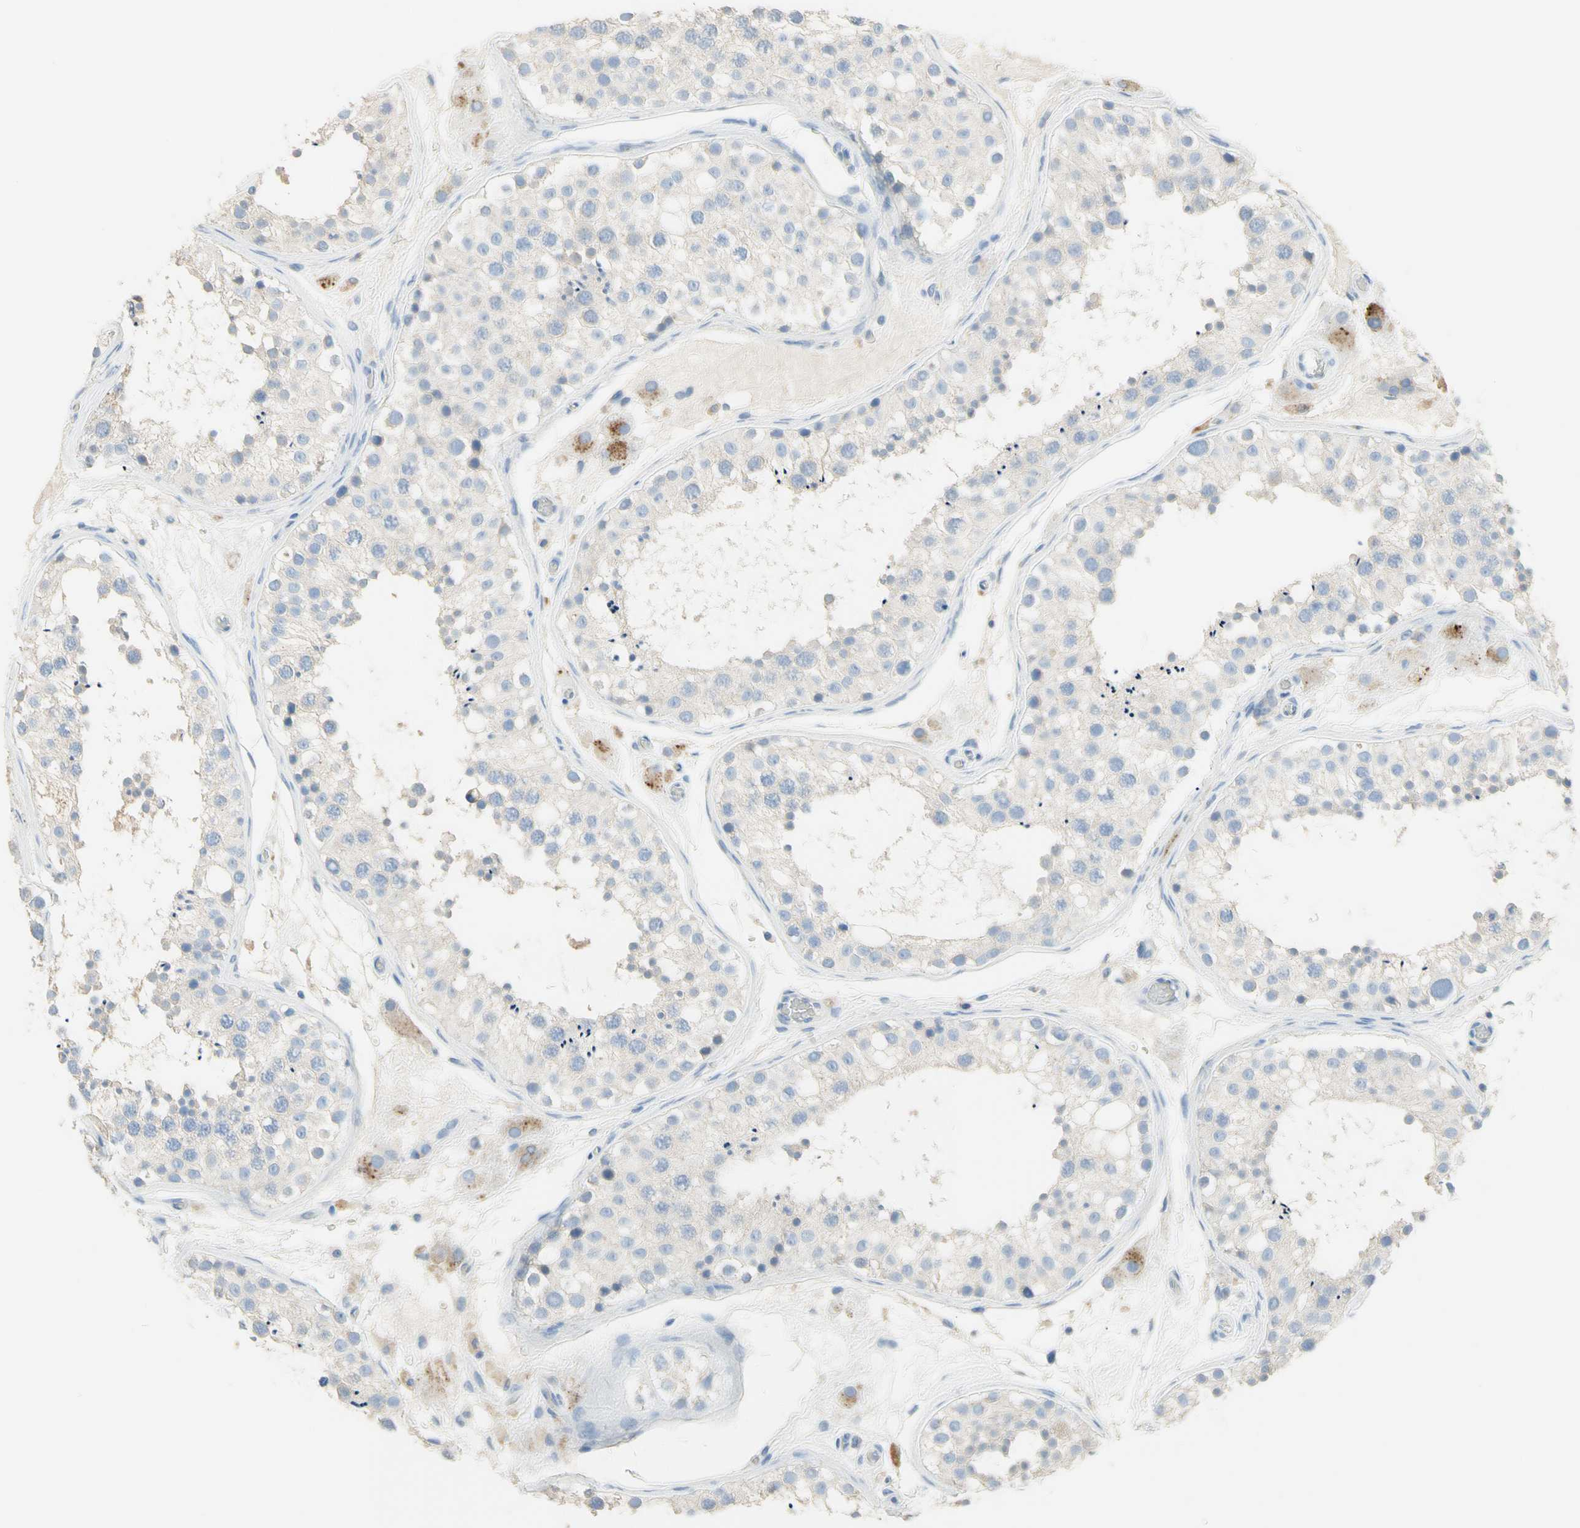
{"staining": {"intensity": "weak", "quantity": "<25%", "location": "cytoplasmic/membranous"}, "tissue": "testis", "cell_type": "Cells in seminiferous ducts", "image_type": "normal", "snomed": [{"axis": "morphology", "description": "Normal tissue, NOS"}, {"axis": "topography", "description": "Testis"}, {"axis": "topography", "description": "Epididymis"}], "caption": "Cells in seminiferous ducts show no significant positivity in benign testis. (DAB IHC with hematoxylin counter stain).", "gene": "NECTIN4", "patient": {"sex": "male", "age": 26}}